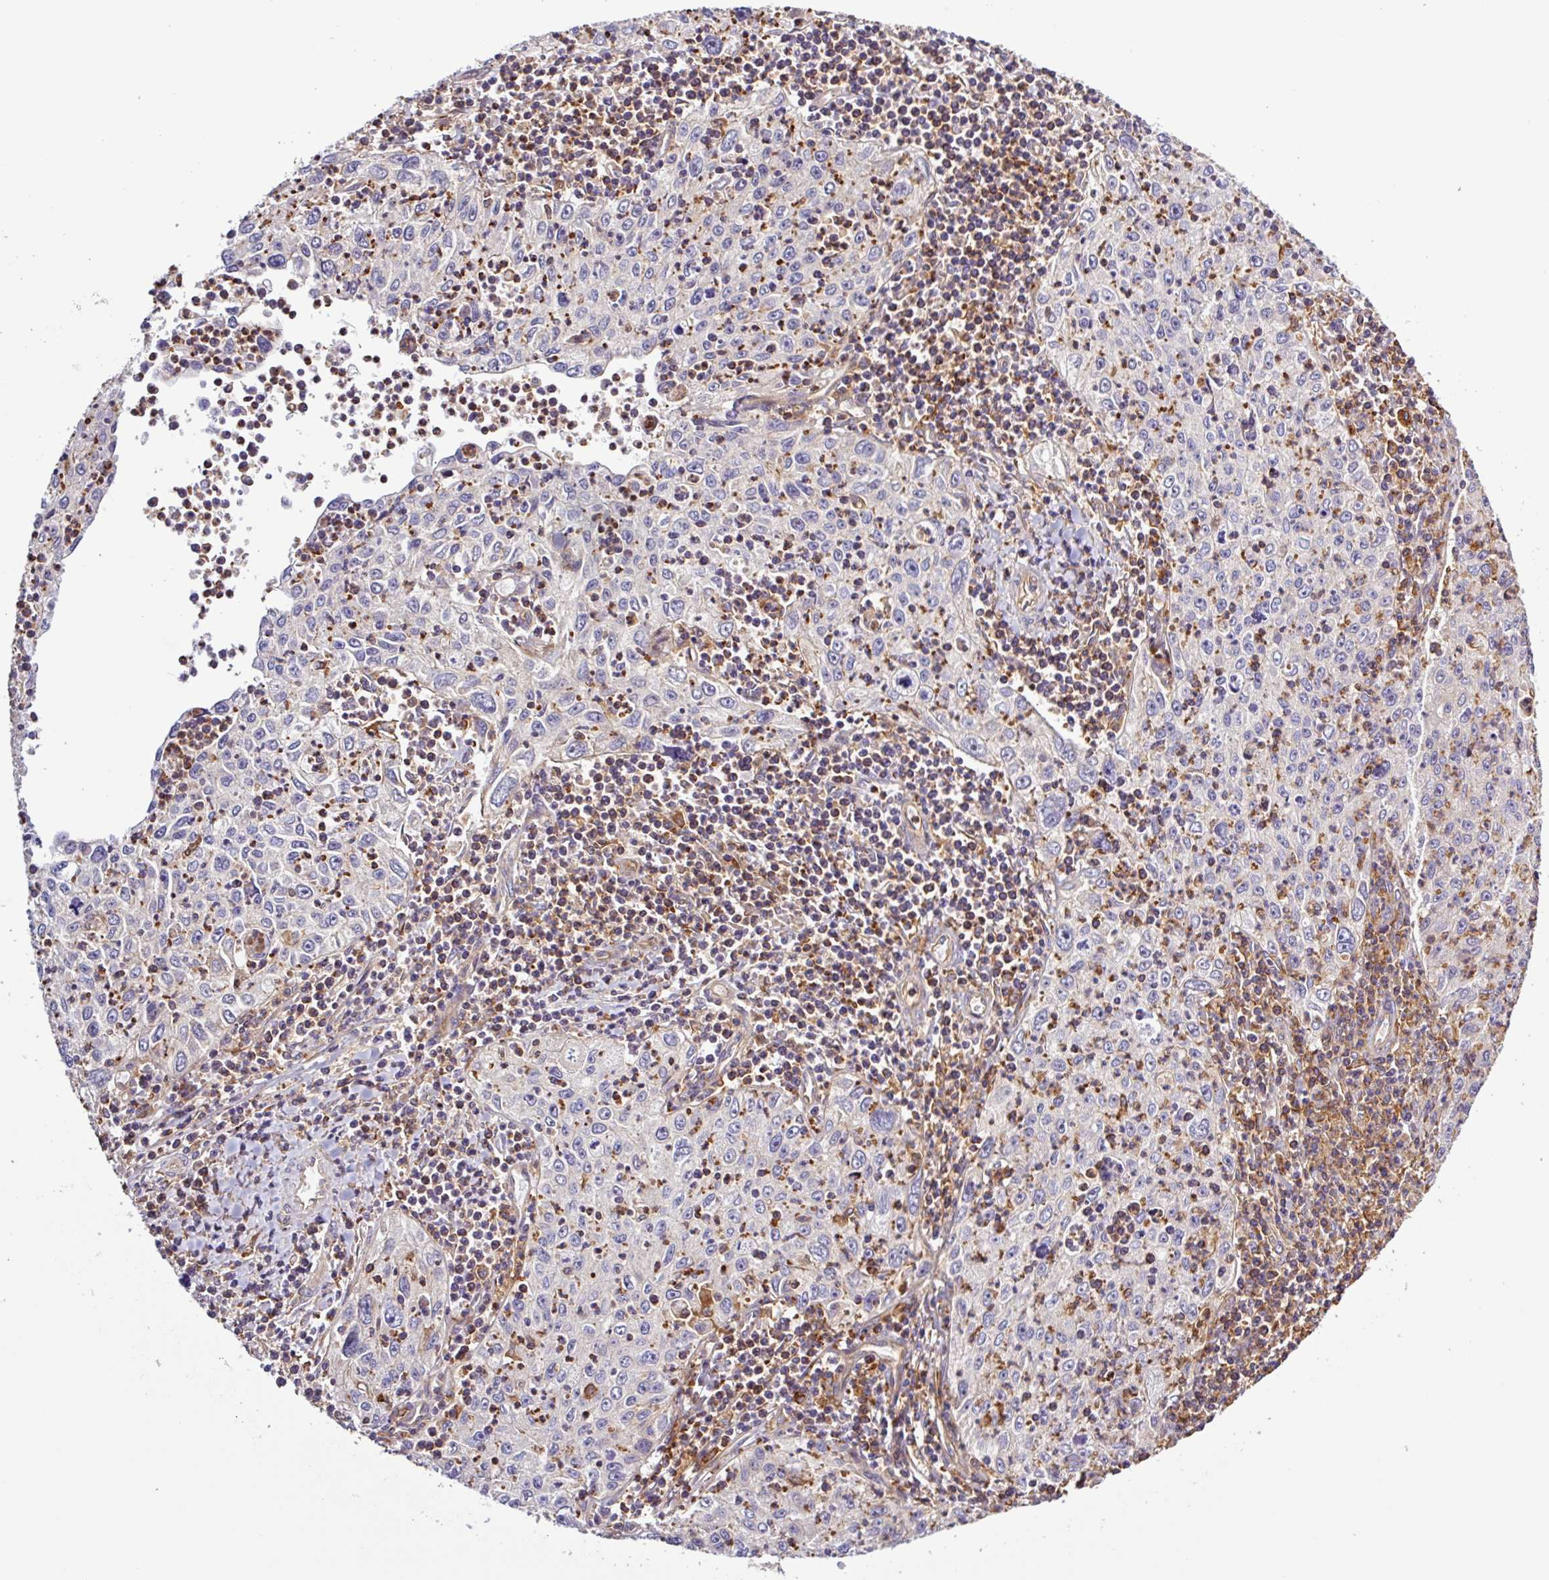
{"staining": {"intensity": "negative", "quantity": "none", "location": "none"}, "tissue": "cervical cancer", "cell_type": "Tumor cells", "image_type": "cancer", "snomed": [{"axis": "morphology", "description": "Squamous cell carcinoma, NOS"}, {"axis": "topography", "description": "Cervix"}], "caption": "Histopathology image shows no significant protein staining in tumor cells of cervical cancer. Nuclei are stained in blue.", "gene": "ACTR3", "patient": {"sex": "female", "age": 30}}